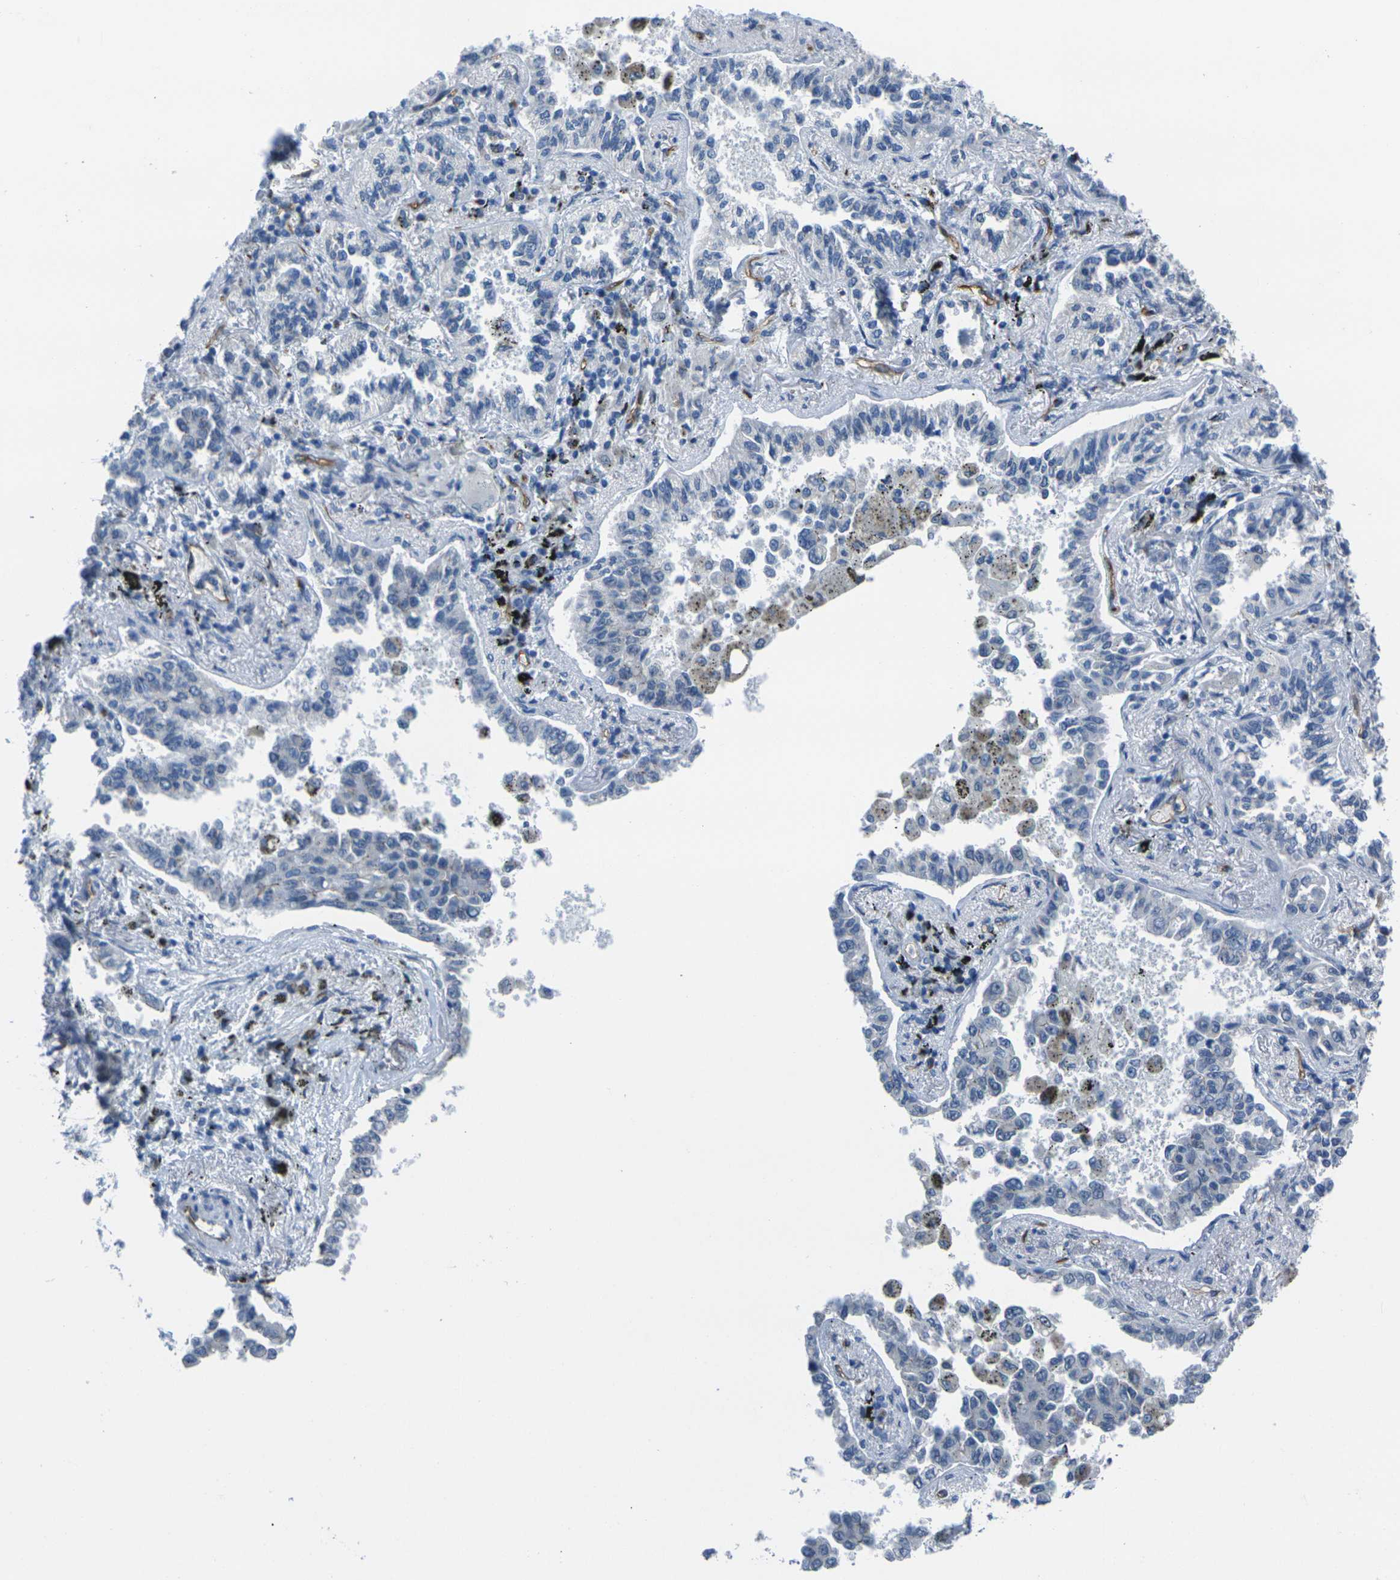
{"staining": {"intensity": "negative", "quantity": "none", "location": "none"}, "tissue": "lung cancer", "cell_type": "Tumor cells", "image_type": "cancer", "snomed": [{"axis": "morphology", "description": "Normal tissue, NOS"}, {"axis": "morphology", "description": "Adenocarcinoma, NOS"}, {"axis": "topography", "description": "Lung"}], "caption": "Immunohistochemical staining of human lung cancer (adenocarcinoma) reveals no significant staining in tumor cells.", "gene": "HSPA12B", "patient": {"sex": "male", "age": 59}}